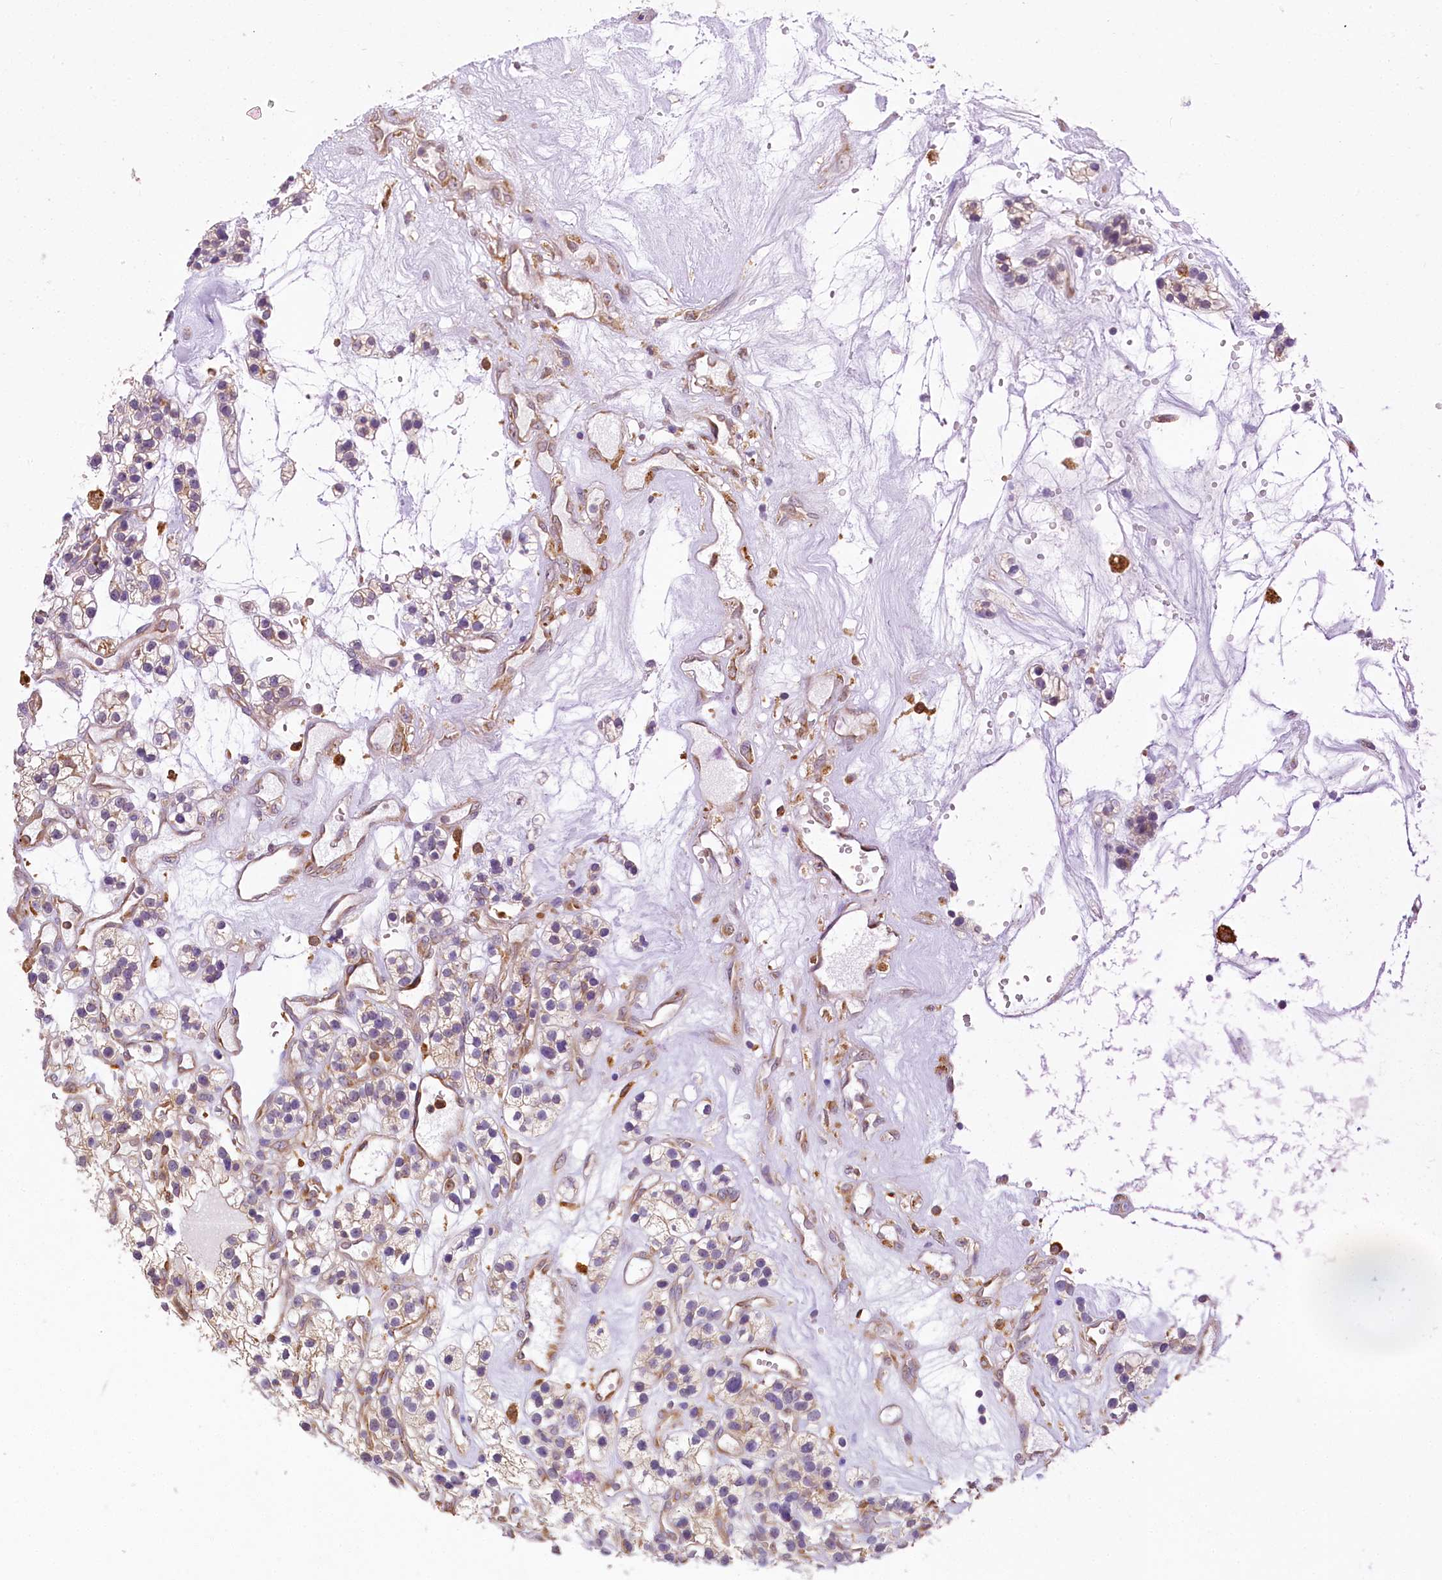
{"staining": {"intensity": "weak", "quantity": "25%-75%", "location": "cytoplasmic/membranous"}, "tissue": "renal cancer", "cell_type": "Tumor cells", "image_type": "cancer", "snomed": [{"axis": "morphology", "description": "Adenocarcinoma, NOS"}, {"axis": "topography", "description": "Kidney"}], "caption": "Tumor cells reveal low levels of weak cytoplasmic/membranous positivity in approximately 25%-75% of cells in renal cancer.", "gene": "PPIP5K2", "patient": {"sex": "female", "age": 57}}